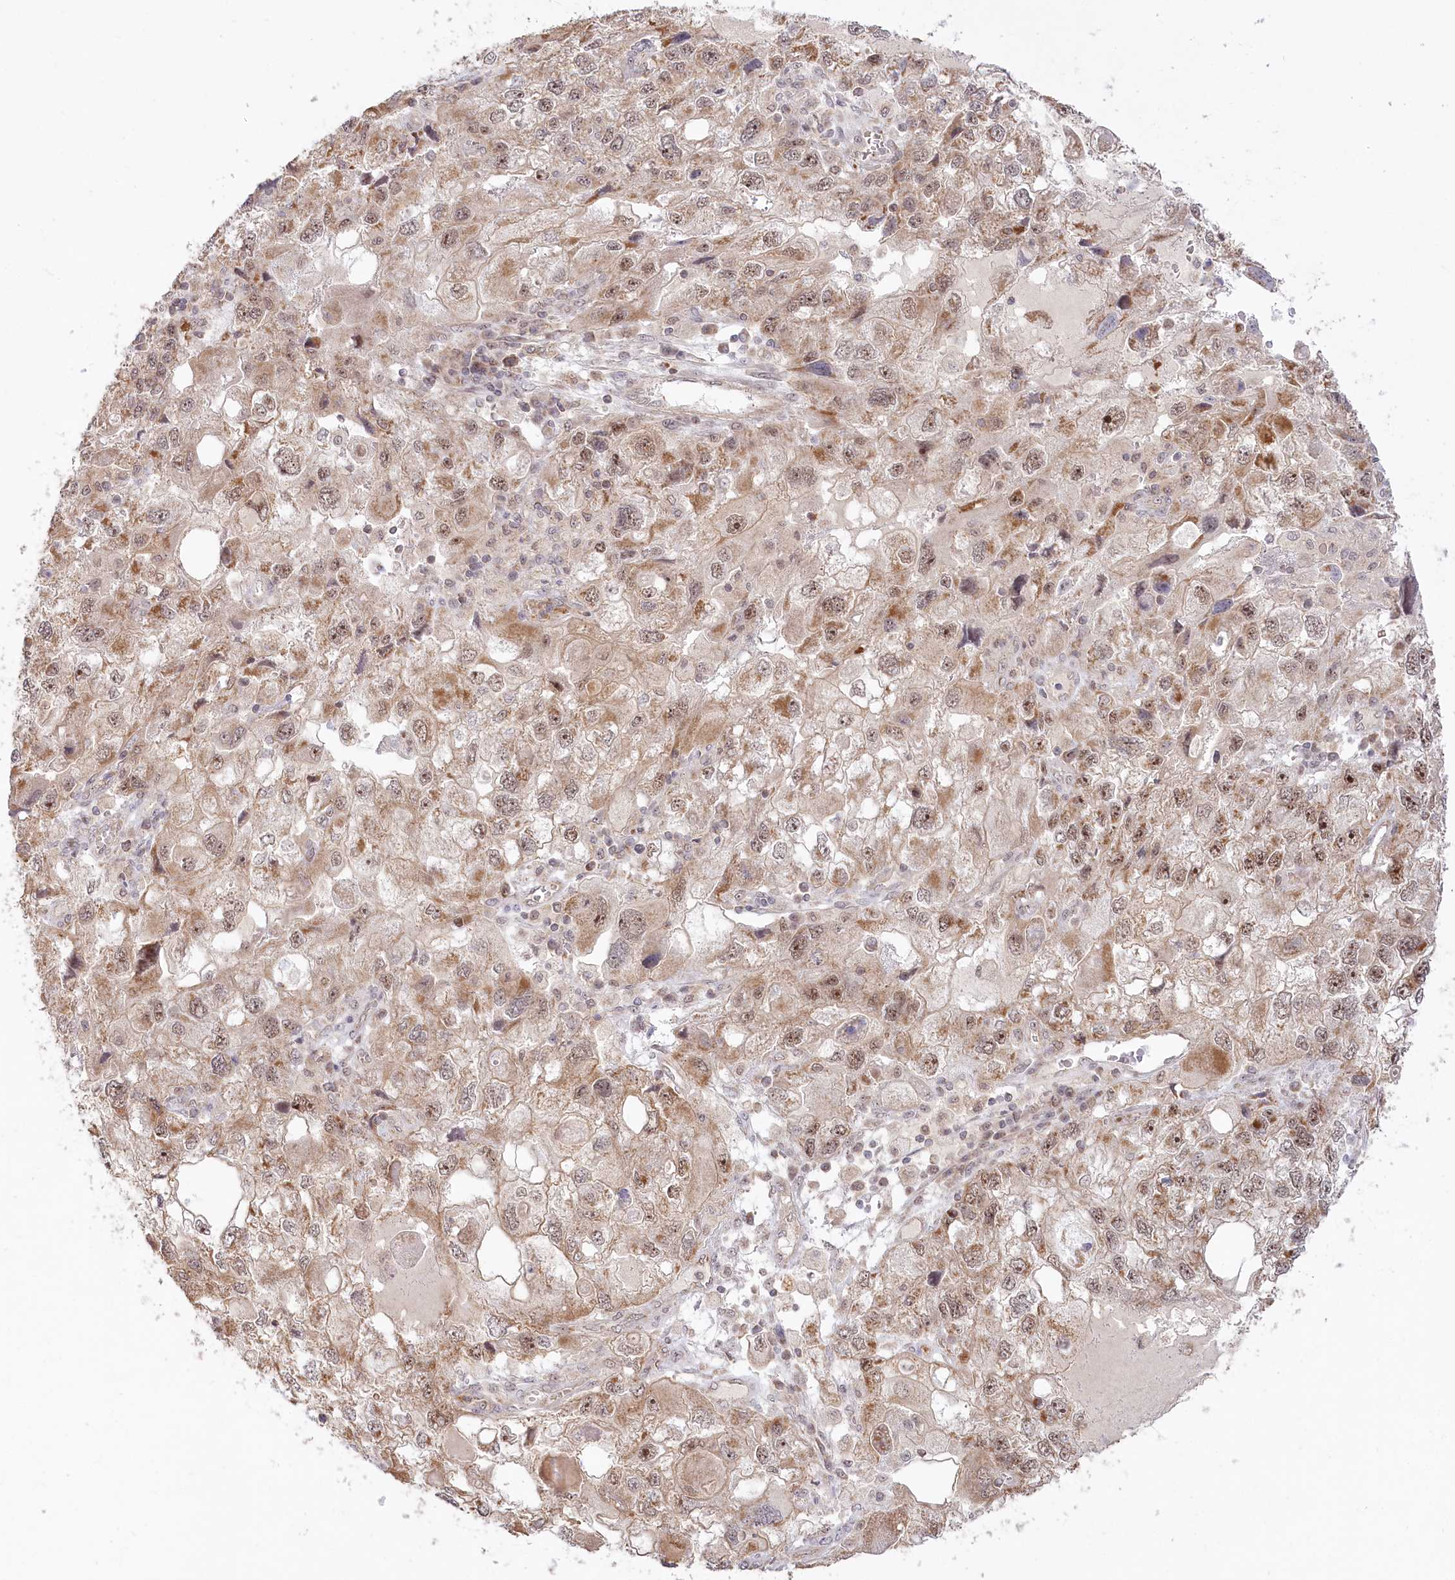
{"staining": {"intensity": "moderate", "quantity": "25%-75%", "location": "cytoplasmic/membranous,nuclear"}, "tissue": "endometrial cancer", "cell_type": "Tumor cells", "image_type": "cancer", "snomed": [{"axis": "morphology", "description": "Adenocarcinoma, NOS"}, {"axis": "topography", "description": "Endometrium"}], "caption": "Immunohistochemical staining of human endometrial adenocarcinoma shows medium levels of moderate cytoplasmic/membranous and nuclear protein staining in approximately 25%-75% of tumor cells.", "gene": "RTN4IP1", "patient": {"sex": "female", "age": 49}}